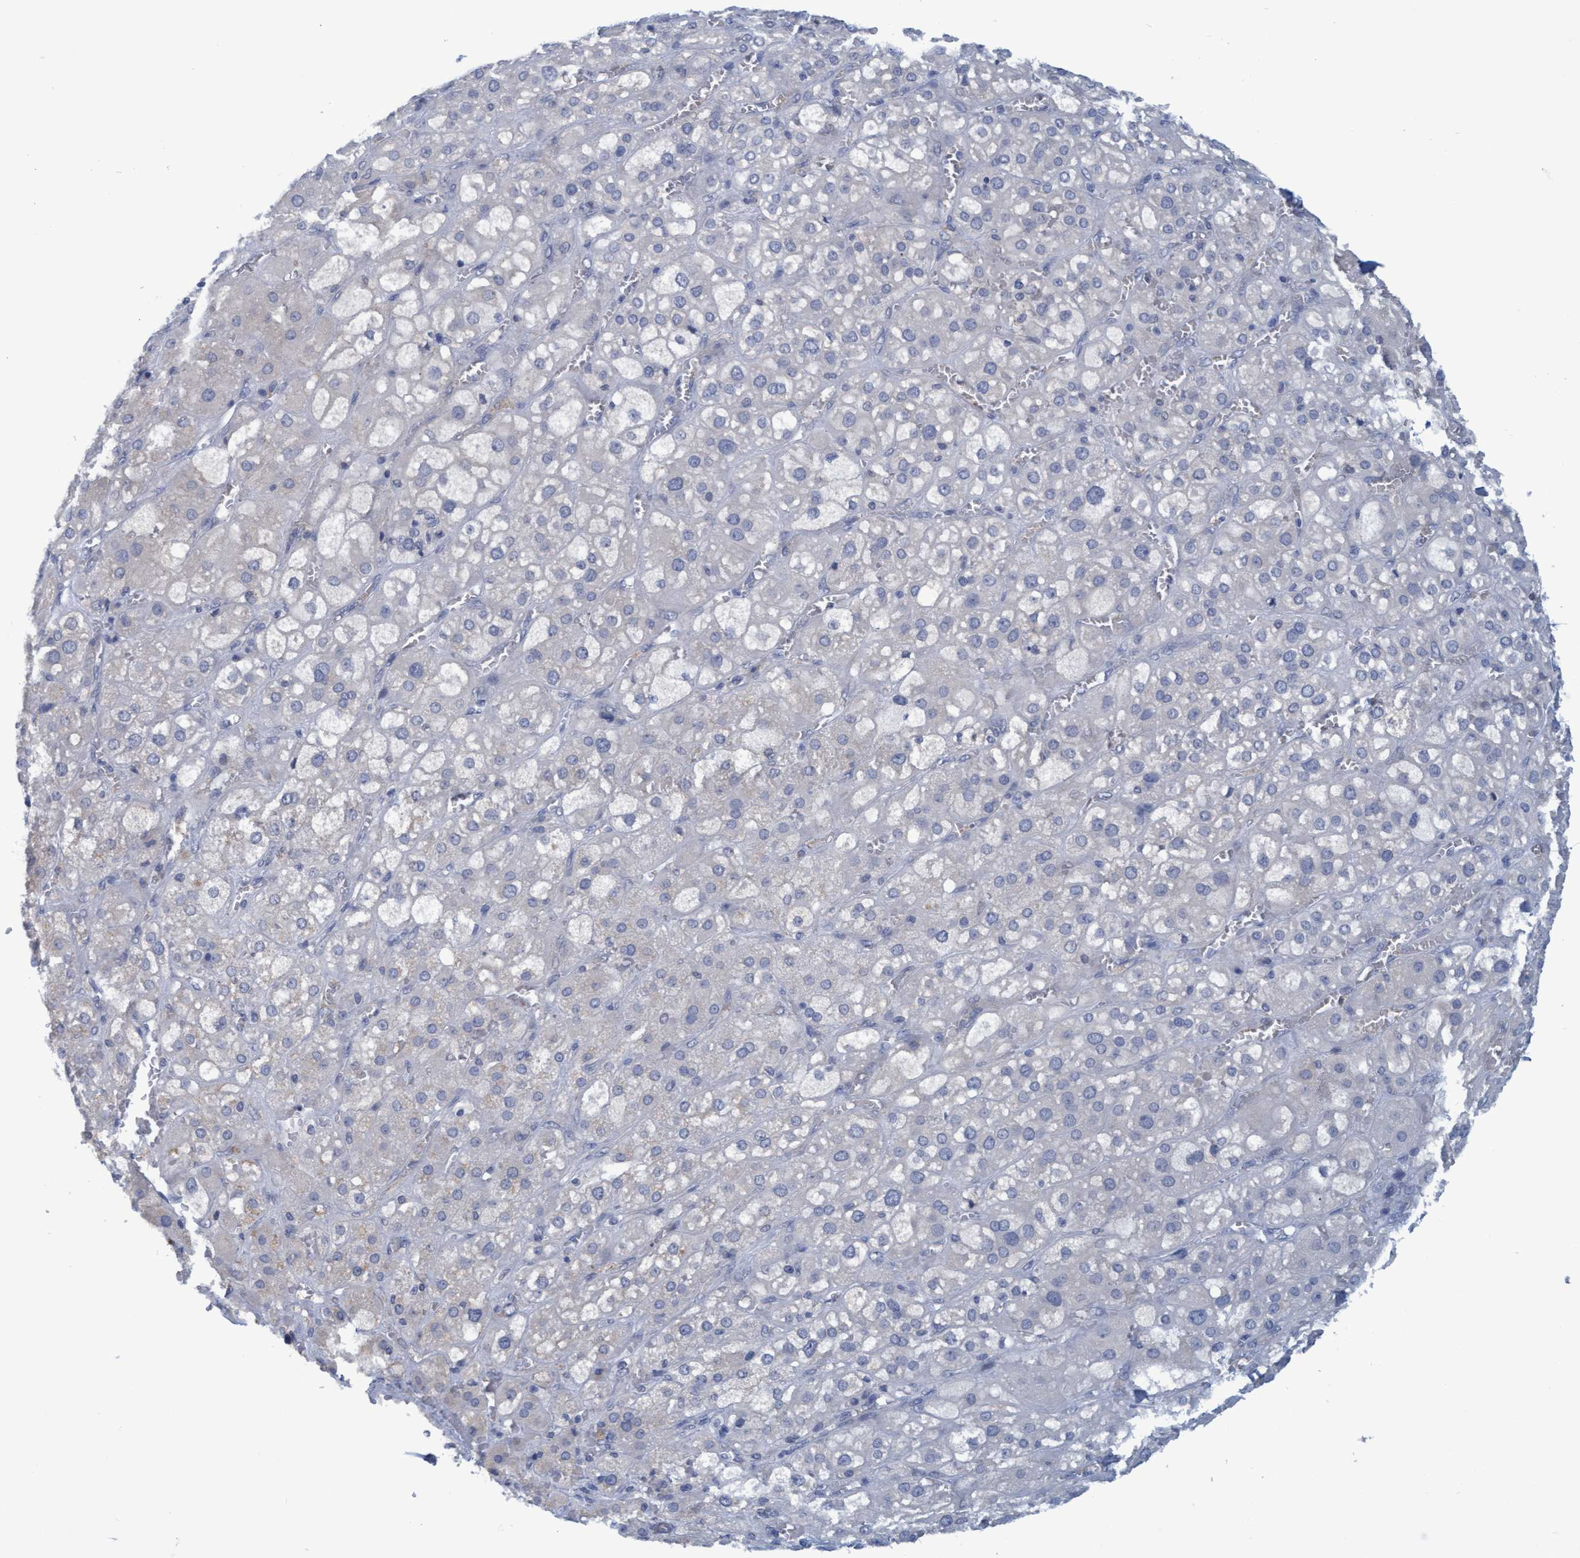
{"staining": {"intensity": "negative", "quantity": "none", "location": "none"}, "tissue": "adrenal gland", "cell_type": "Glandular cells", "image_type": "normal", "snomed": [{"axis": "morphology", "description": "Normal tissue, NOS"}, {"axis": "topography", "description": "Adrenal gland"}], "caption": "IHC histopathology image of benign human adrenal gland stained for a protein (brown), which exhibits no staining in glandular cells. (Stains: DAB immunohistochemistry with hematoxylin counter stain, Microscopy: brightfield microscopy at high magnification).", "gene": "SSTR3", "patient": {"sex": "female", "age": 47}}